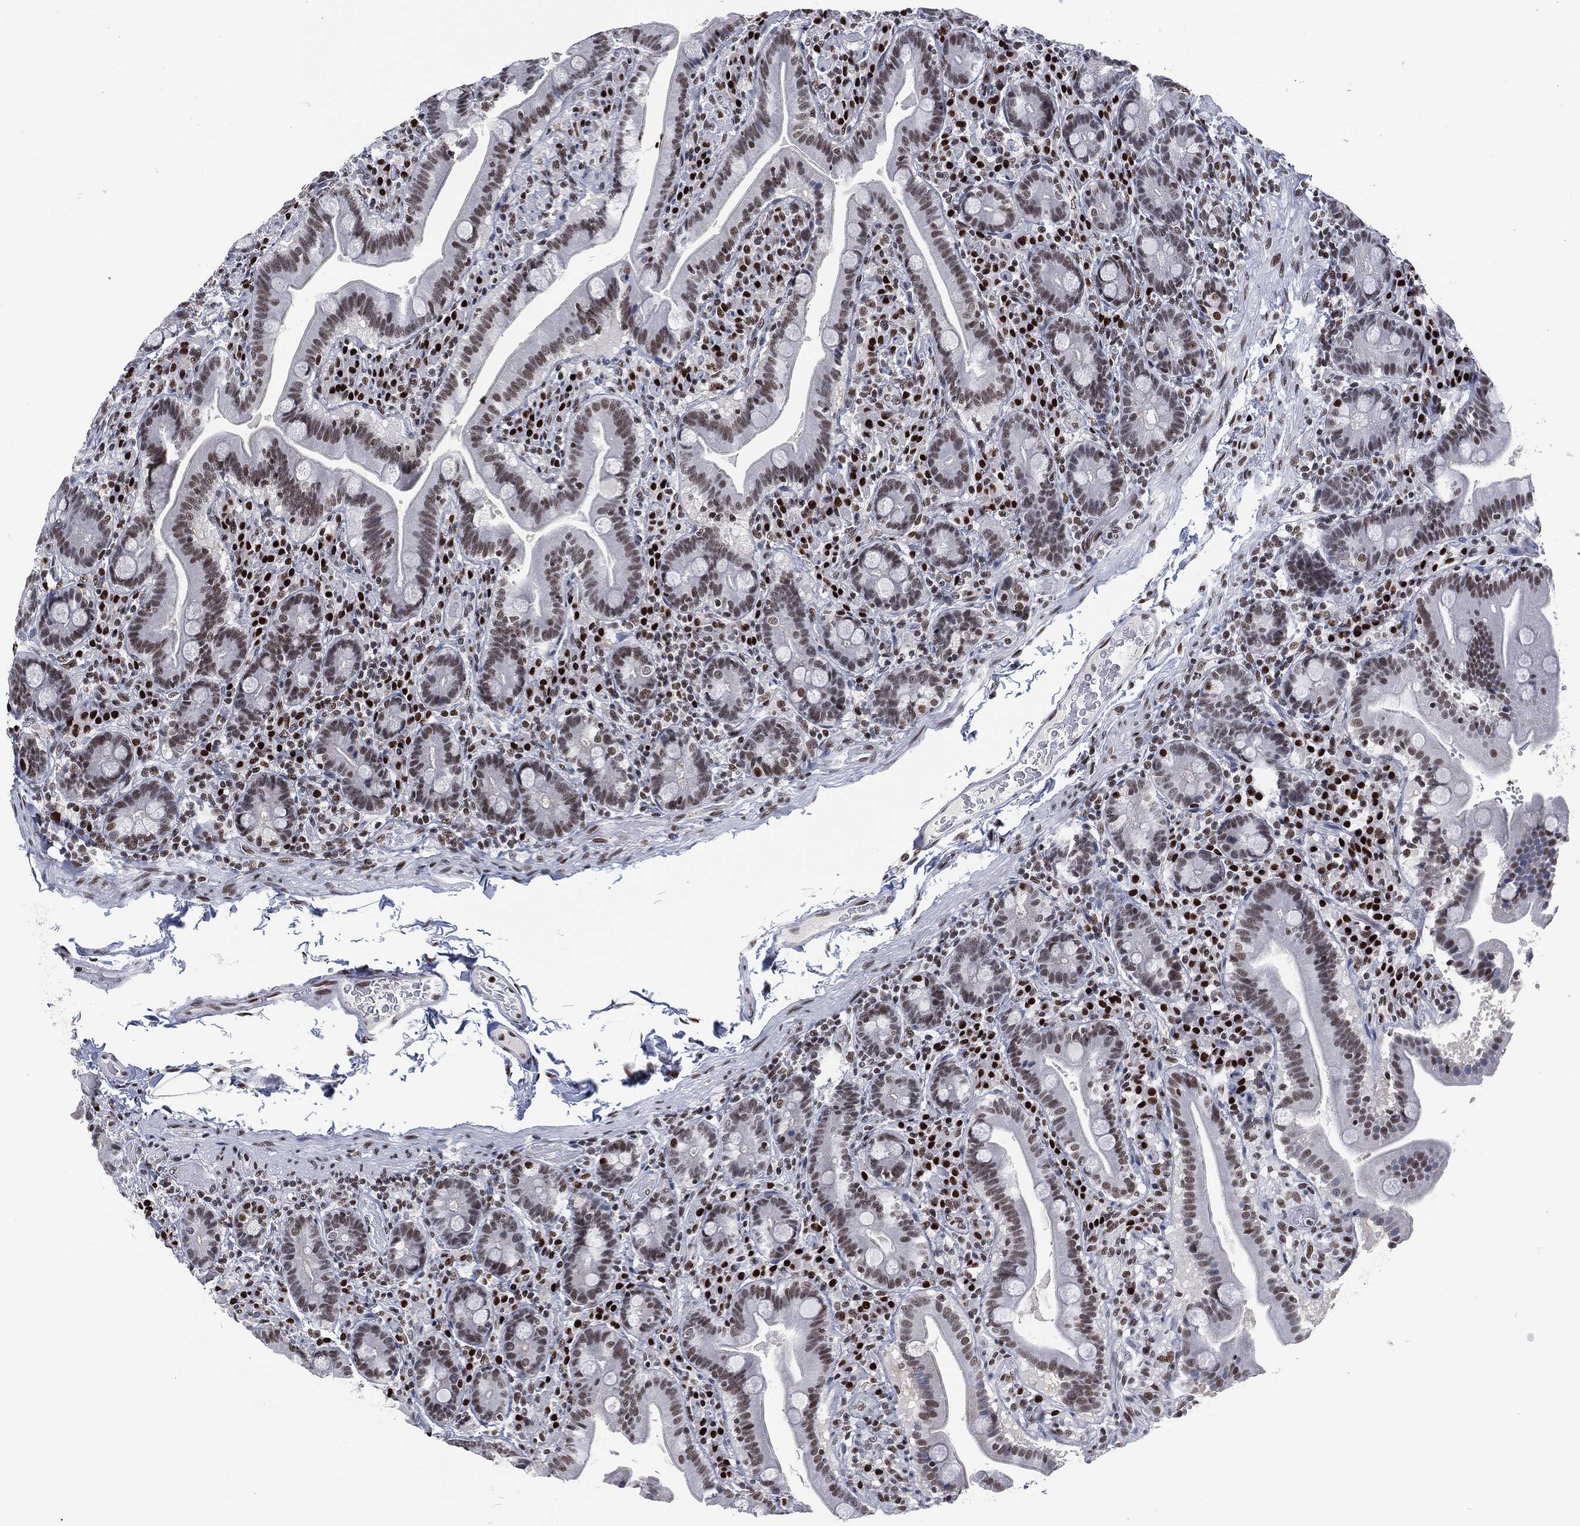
{"staining": {"intensity": "weak", "quantity": "25%-75%", "location": "nuclear"}, "tissue": "small intestine", "cell_type": "Glandular cells", "image_type": "normal", "snomed": [{"axis": "morphology", "description": "Normal tissue, NOS"}, {"axis": "topography", "description": "Small intestine"}], "caption": "The photomicrograph exhibits a brown stain indicating the presence of a protein in the nuclear of glandular cells in small intestine. Nuclei are stained in blue.", "gene": "DCPS", "patient": {"sex": "male", "age": 66}}